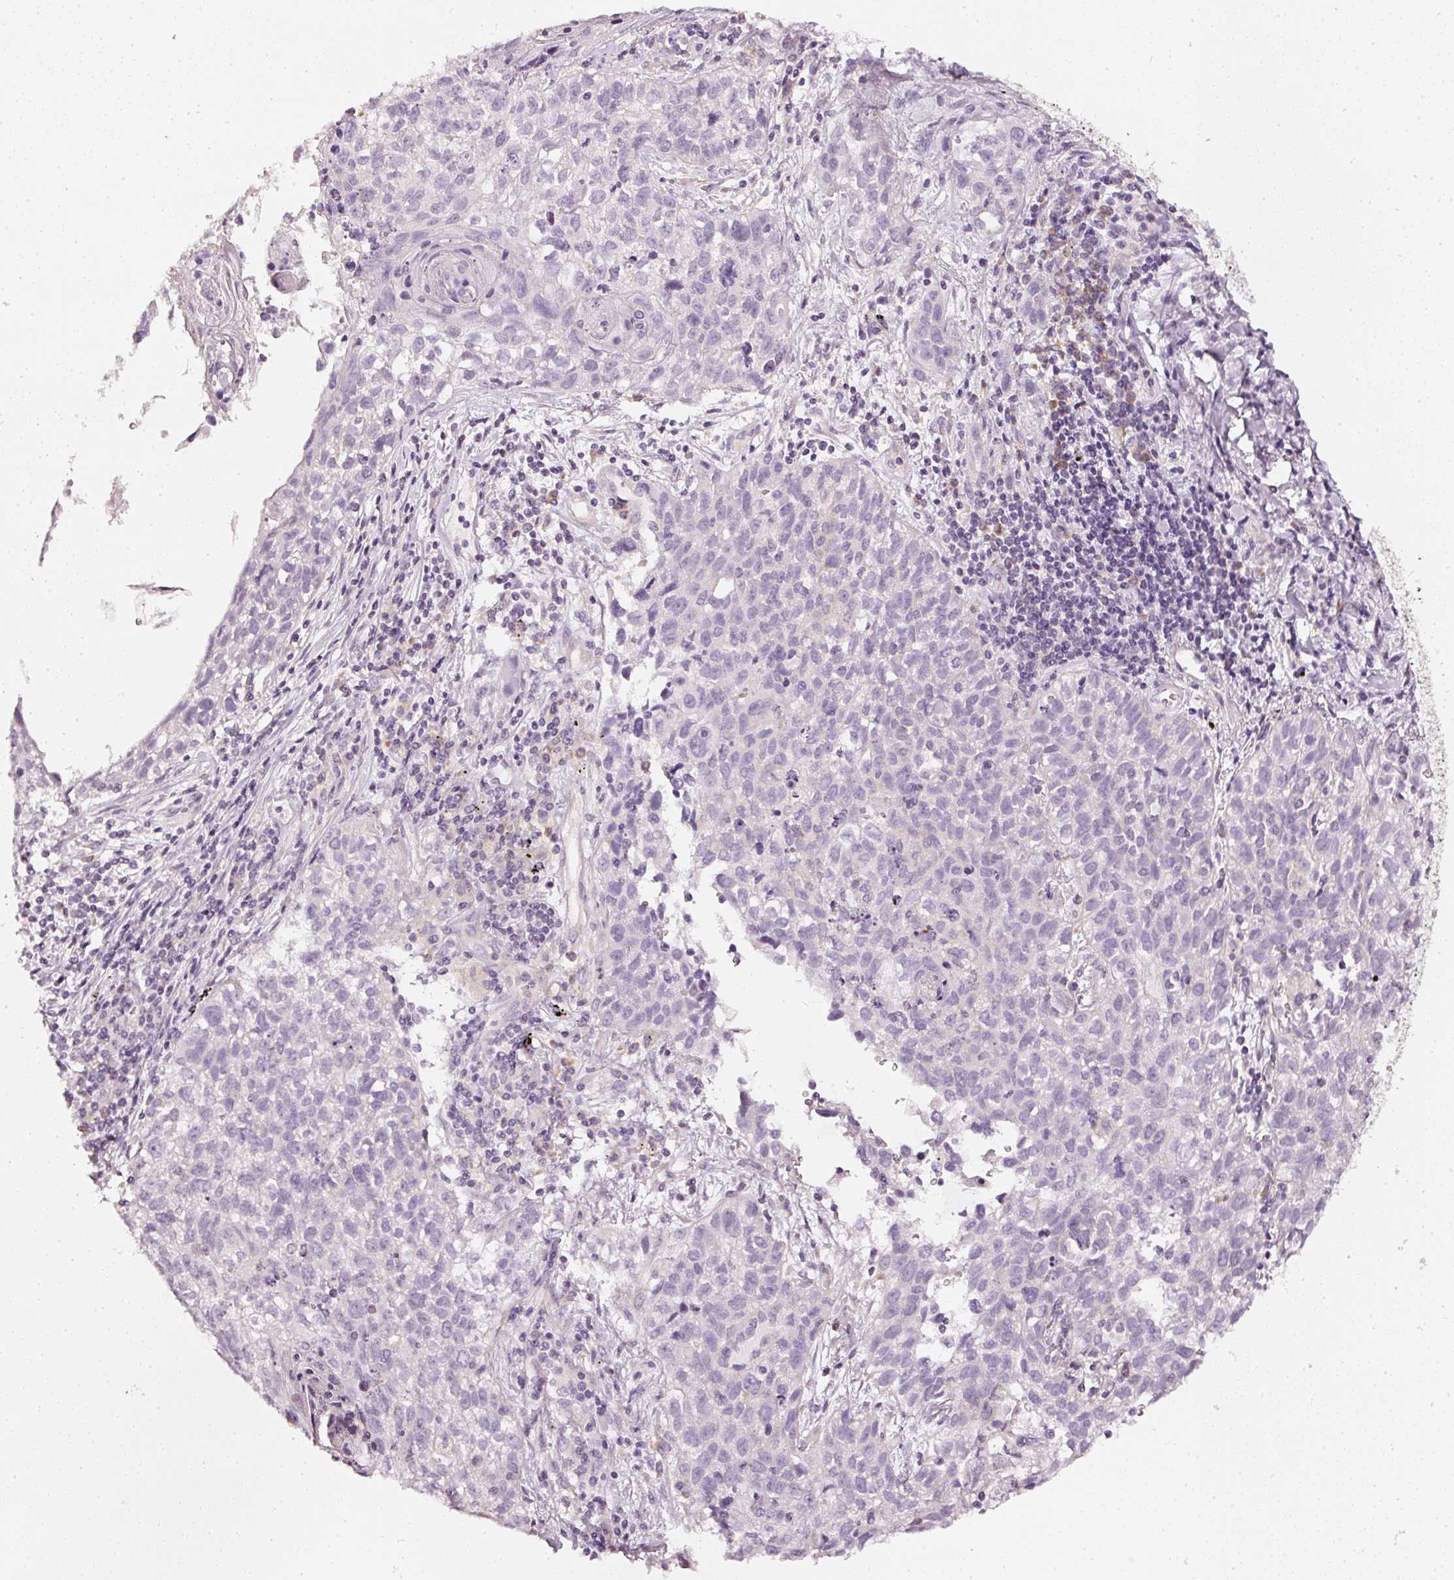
{"staining": {"intensity": "negative", "quantity": "none", "location": "none"}, "tissue": "lung cancer", "cell_type": "Tumor cells", "image_type": "cancer", "snomed": [{"axis": "morphology", "description": "Squamous cell carcinoma, NOS"}, {"axis": "topography", "description": "Lung"}], "caption": "DAB immunohistochemical staining of human lung cancer reveals no significant positivity in tumor cells. (DAB IHC visualized using brightfield microscopy, high magnification).", "gene": "CNP", "patient": {"sex": "male", "age": 74}}